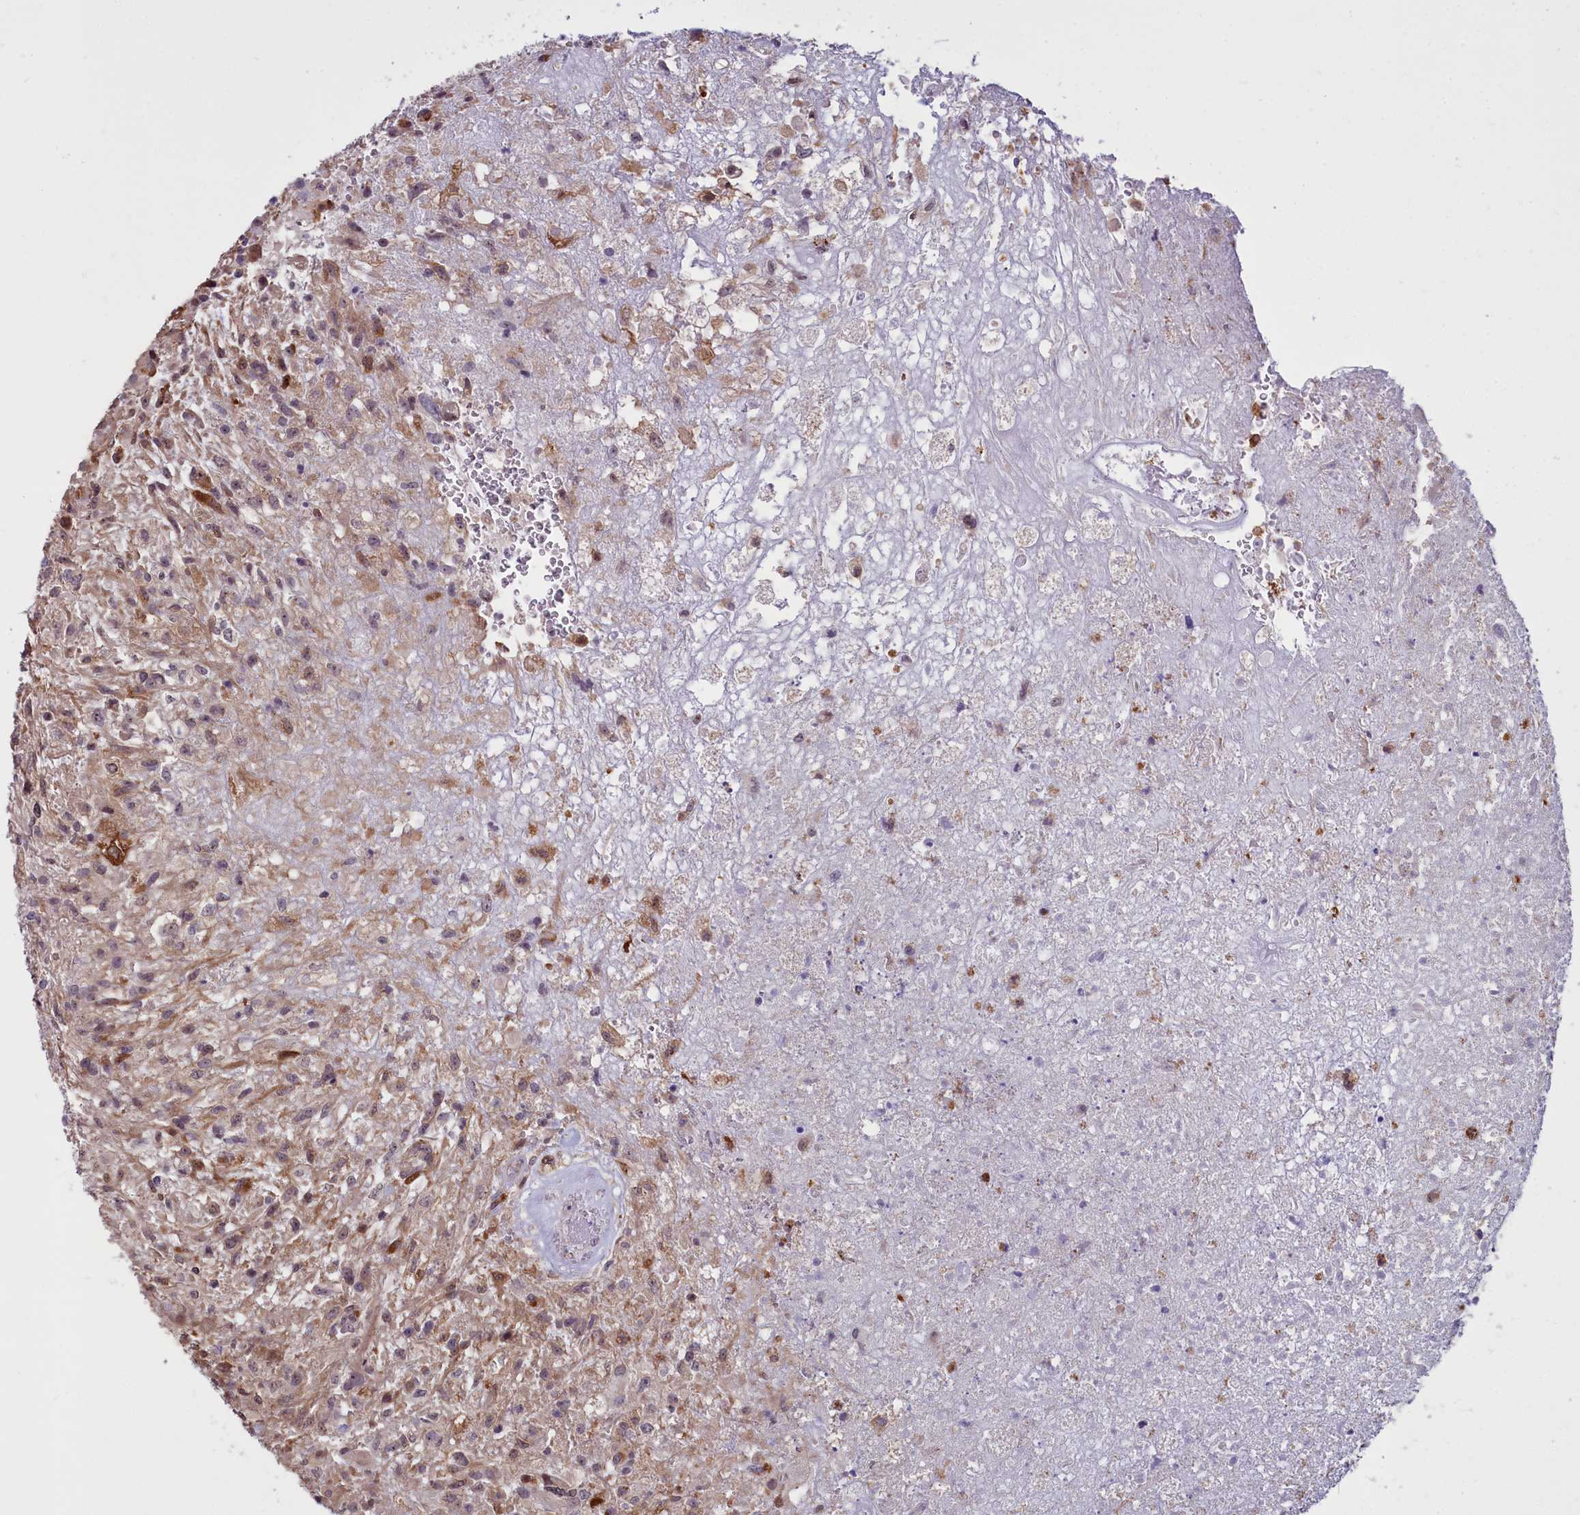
{"staining": {"intensity": "weak", "quantity": "25%-75%", "location": "cytoplasmic/membranous"}, "tissue": "glioma", "cell_type": "Tumor cells", "image_type": "cancer", "snomed": [{"axis": "morphology", "description": "Glioma, malignant, High grade"}, {"axis": "topography", "description": "Brain"}], "caption": "The micrograph shows immunohistochemical staining of glioma. There is weak cytoplasmic/membranous expression is seen in approximately 25%-75% of tumor cells.", "gene": "BCAR1", "patient": {"sex": "male", "age": 56}}